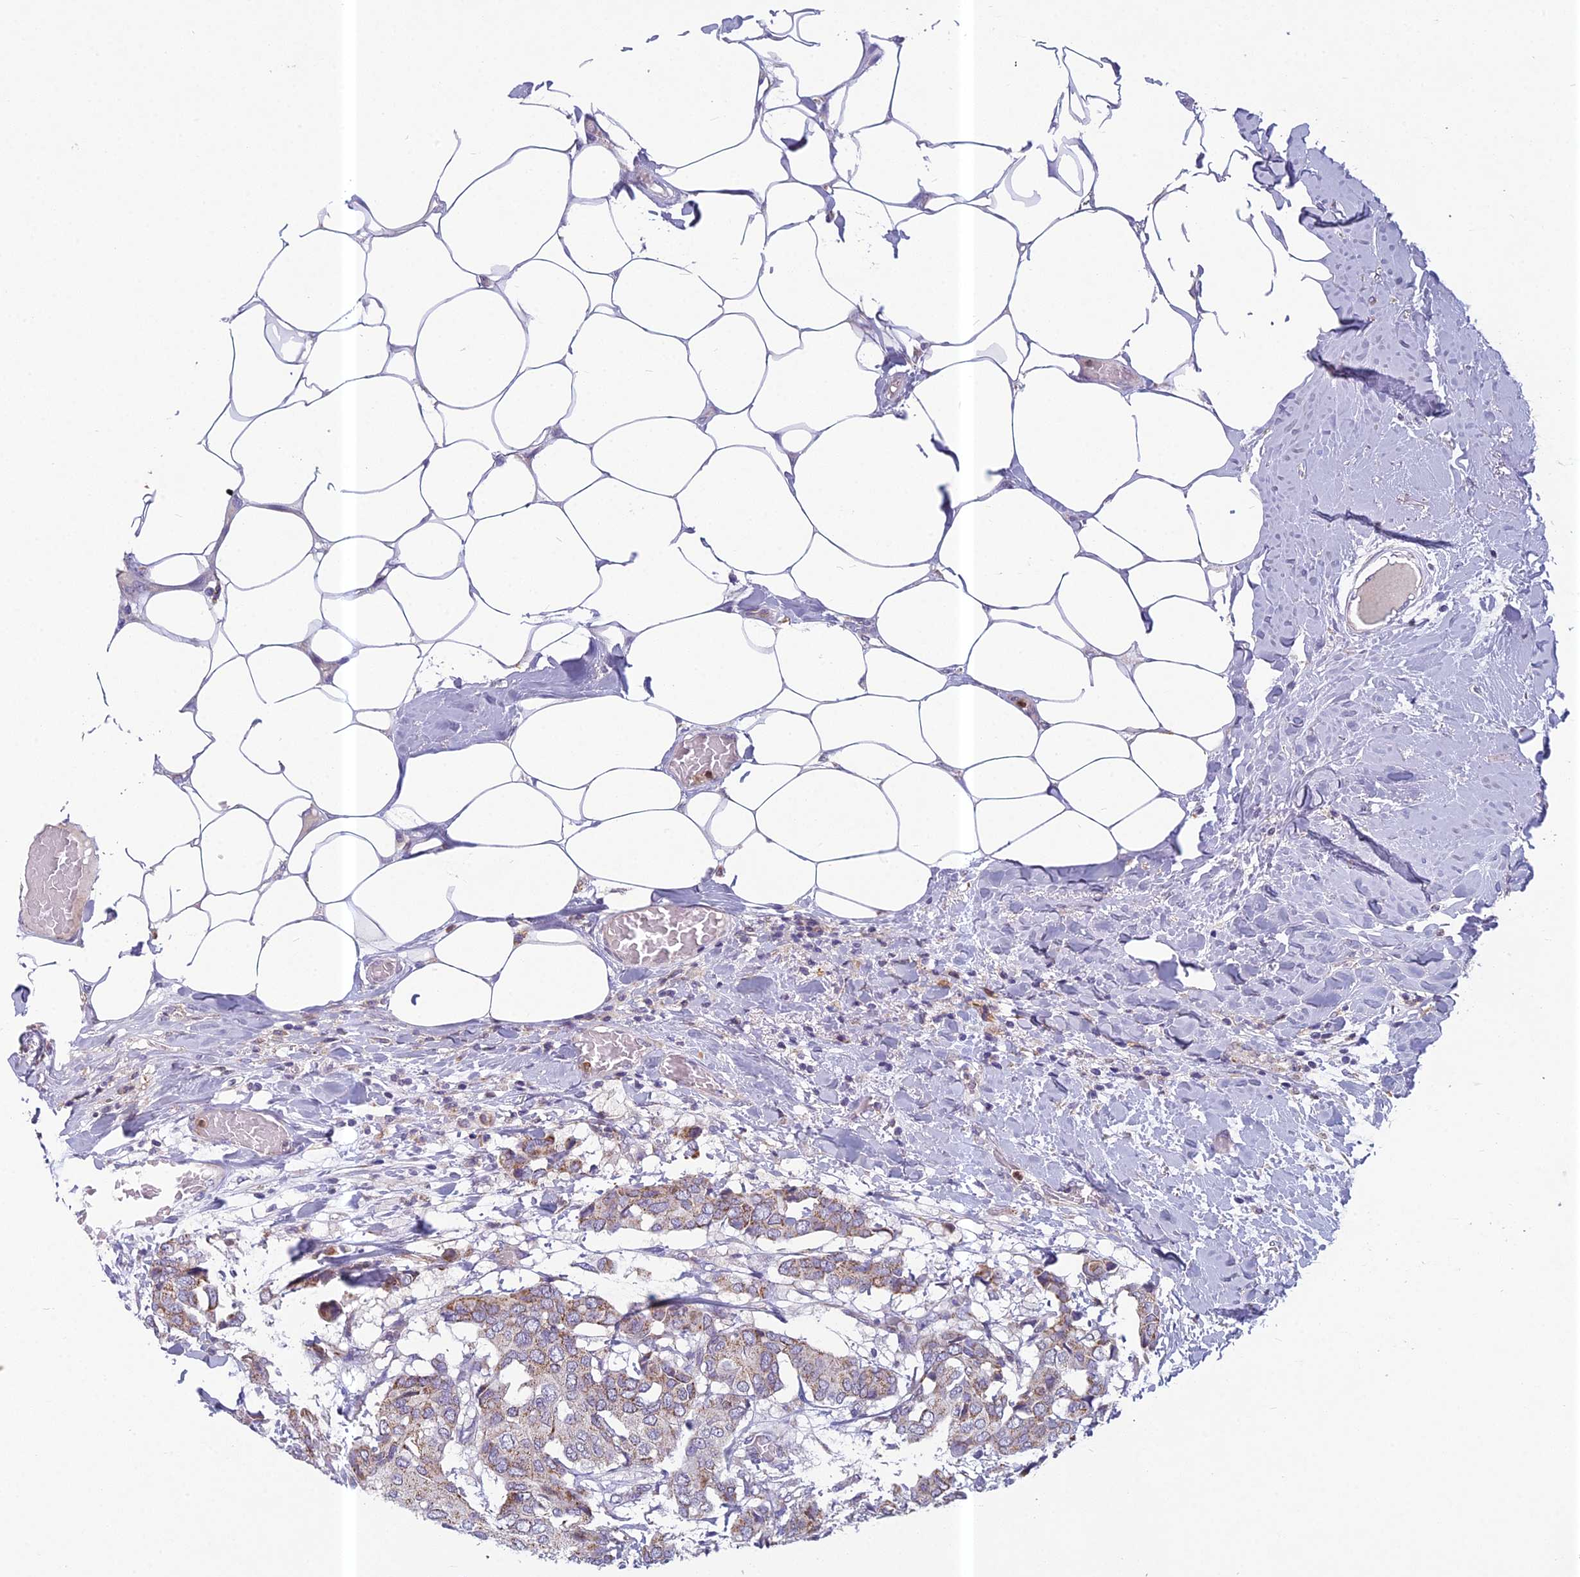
{"staining": {"intensity": "moderate", "quantity": "<25%", "location": "cytoplasmic/membranous"}, "tissue": "breast cancer", "cell_type": "Tumor cells", "image_type": "cancer", "snomed": [{"axis": "morphology", "description": "Duct carcinoma"}, {"axis": "topography", "description": "Breast"}], "caption": "High-magnification brightfield microscopy of breast invasive ductal carcinoma stained with DAB (3,3'-diaminobenzidine) (brown) and counterstained with hematoxylin (blue). tumor cells exhibit moderate cytoplasmic/membranous expression is identified in approximately<25% of cells.", "gene": "ENSG00000188897", "patient": {"sex": "female", "age": 75}}